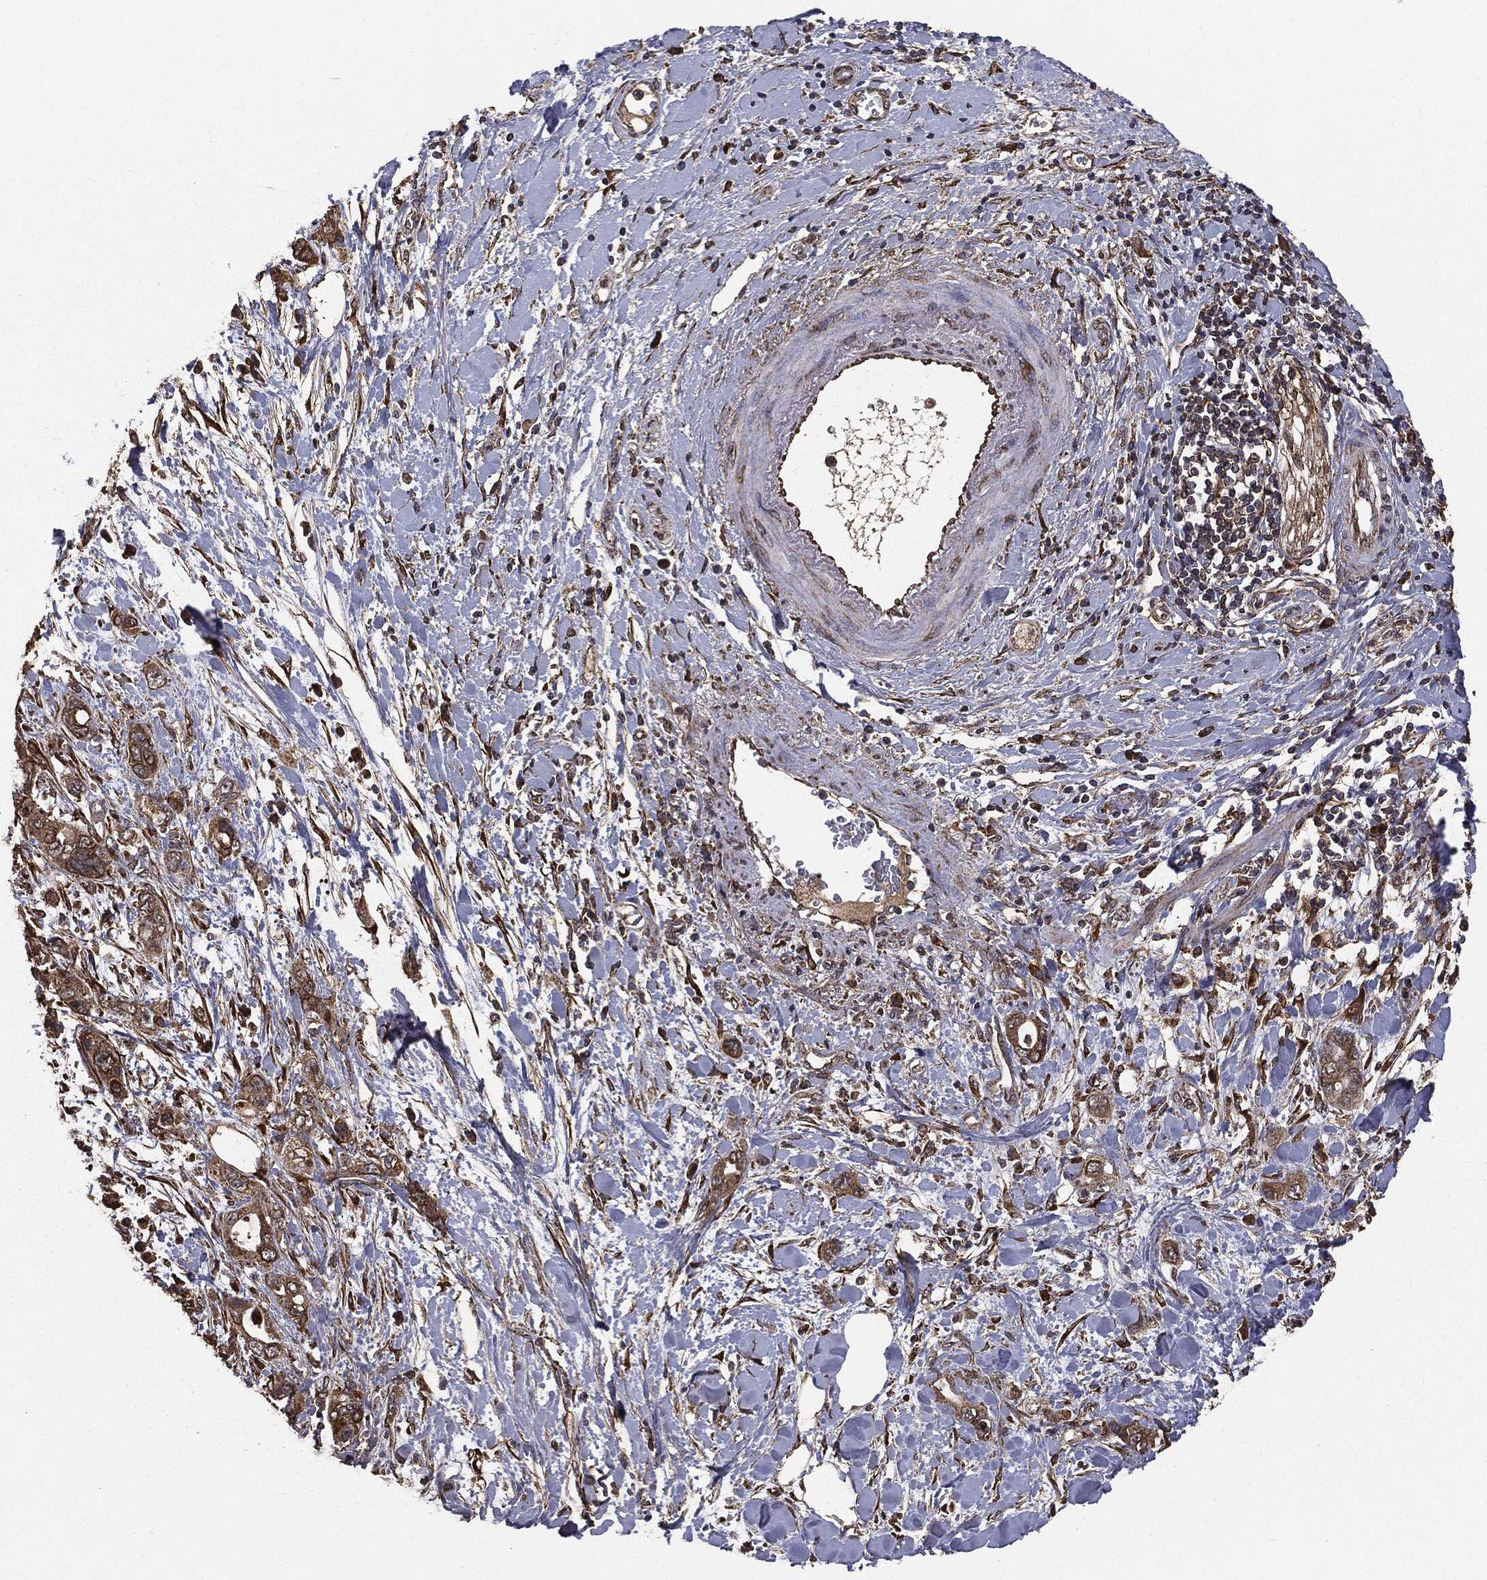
{"staining": {"intensity": "moderate", "quantity": ">75%", "location": "cytoplasmic/membranous"}, "tissue": "pancreatic cancer", "cell_type": "Tumor cells", "image_type": "cancer", "snomed": [{"axis": "morphology", "description": "Adenocarcinoma, NOS"}, {"axis": "topography", "description": "Pancreas"}], "caption": "Brown immunohistochemical staining in human adenocarcinoma (pancreatic) shows moderate cytoplasmic/membranous staining in about >75% of tumor cells.", "gene": "MTOR", "patient": {"sex": "female", "age": 56}}